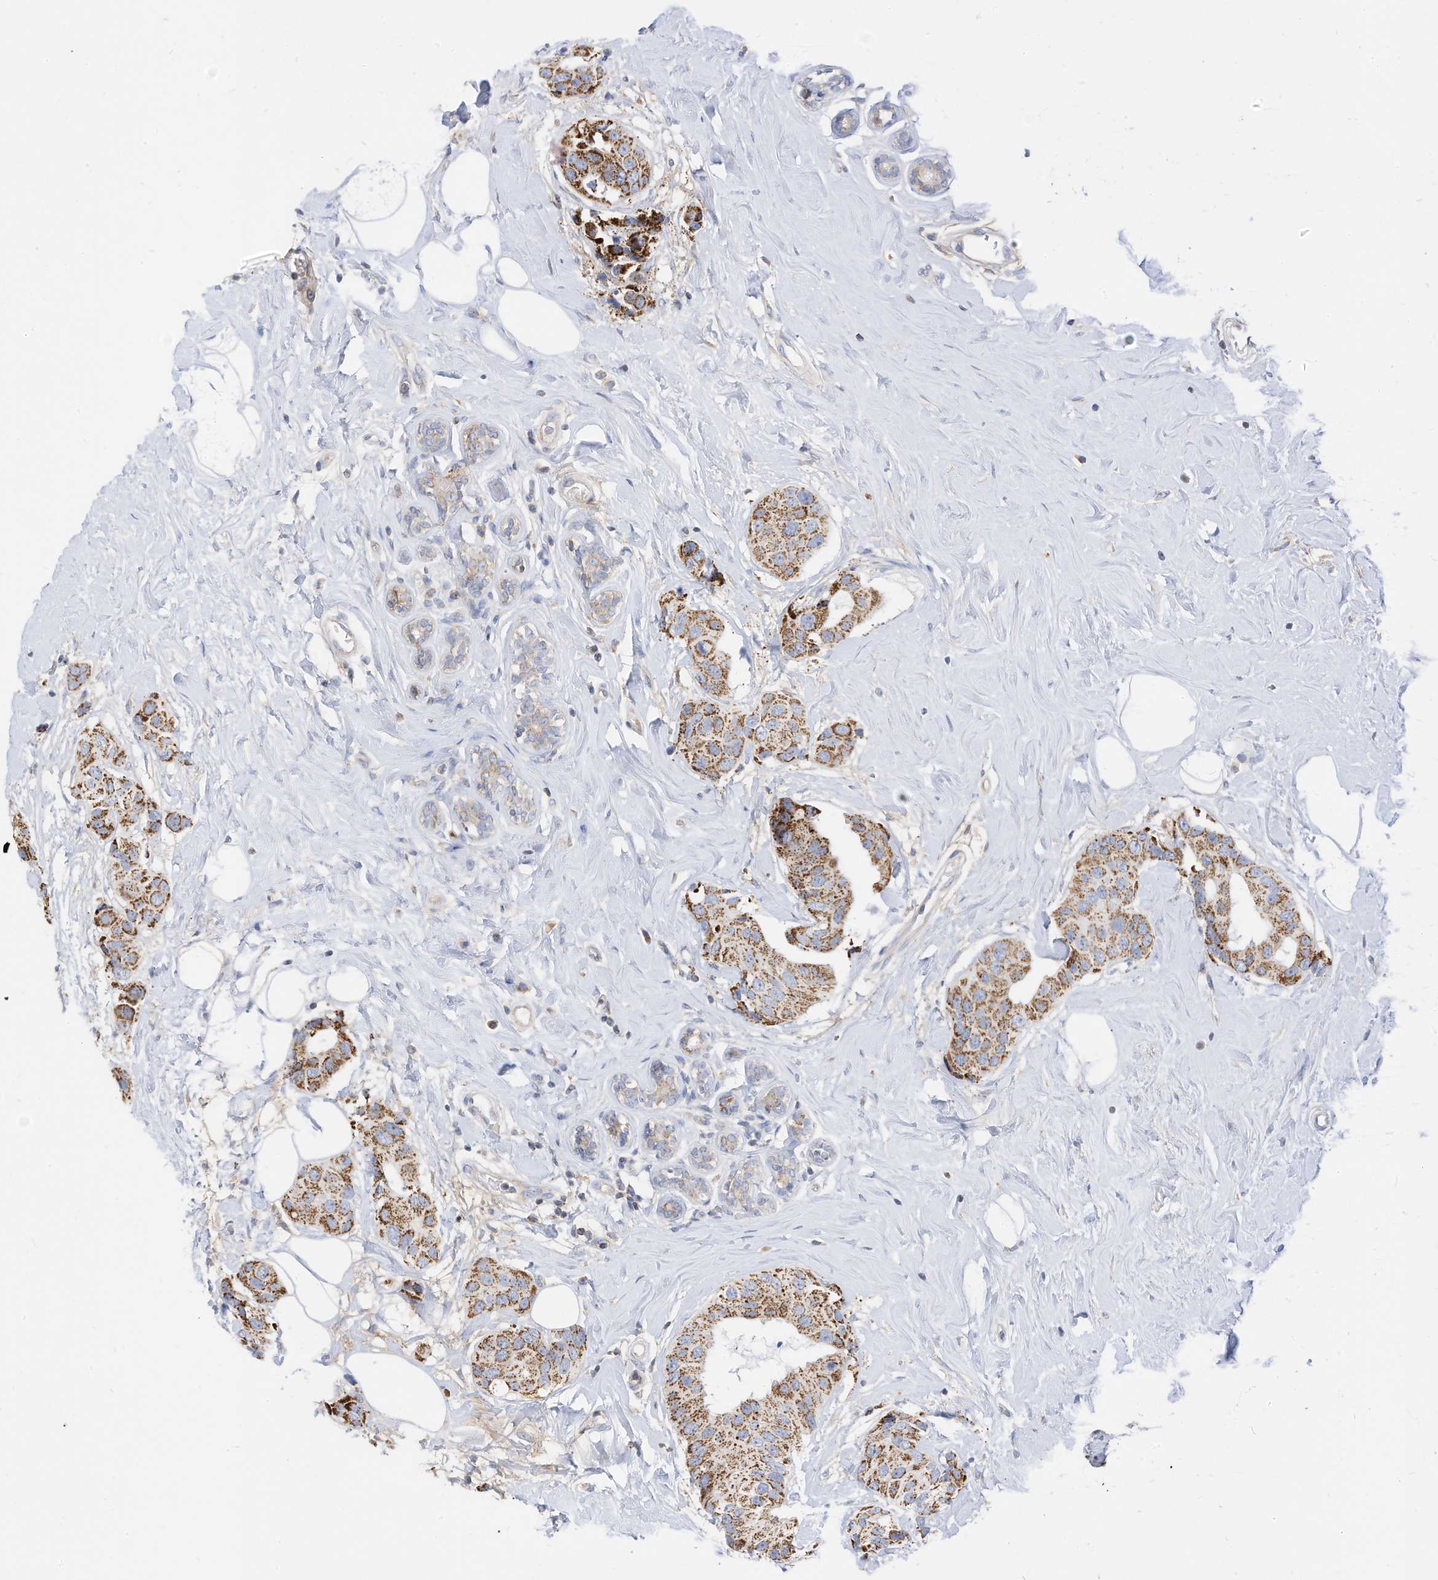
{"staining": {"intensity": "moderate", "quantity": ">75%", "location": "cytoplasmic/membranous"}, "tissue": "breast cancer", "cell_type": "Tumor cells", "image_type": "cancer", "snomed": [{"axis": "morphology", "description": "Normal tissue, NOS"}, {"axis": "morphology", "description": "Duct carcinoma"}, {"axis": "topography", "description": "Breast"}], "caption": "High-magnification brightfield microscopy of breast cancer stained with DAB (3,3'-diaminobenzidine) (brown) and counterstained with hematoxylin (blue). tumor cells exhibit moderate cytoplasmic/membranous expression is appreciated in about>75% of cells.", "gene": "RHOH", "patient": {"sex": "female", "age": 39}}